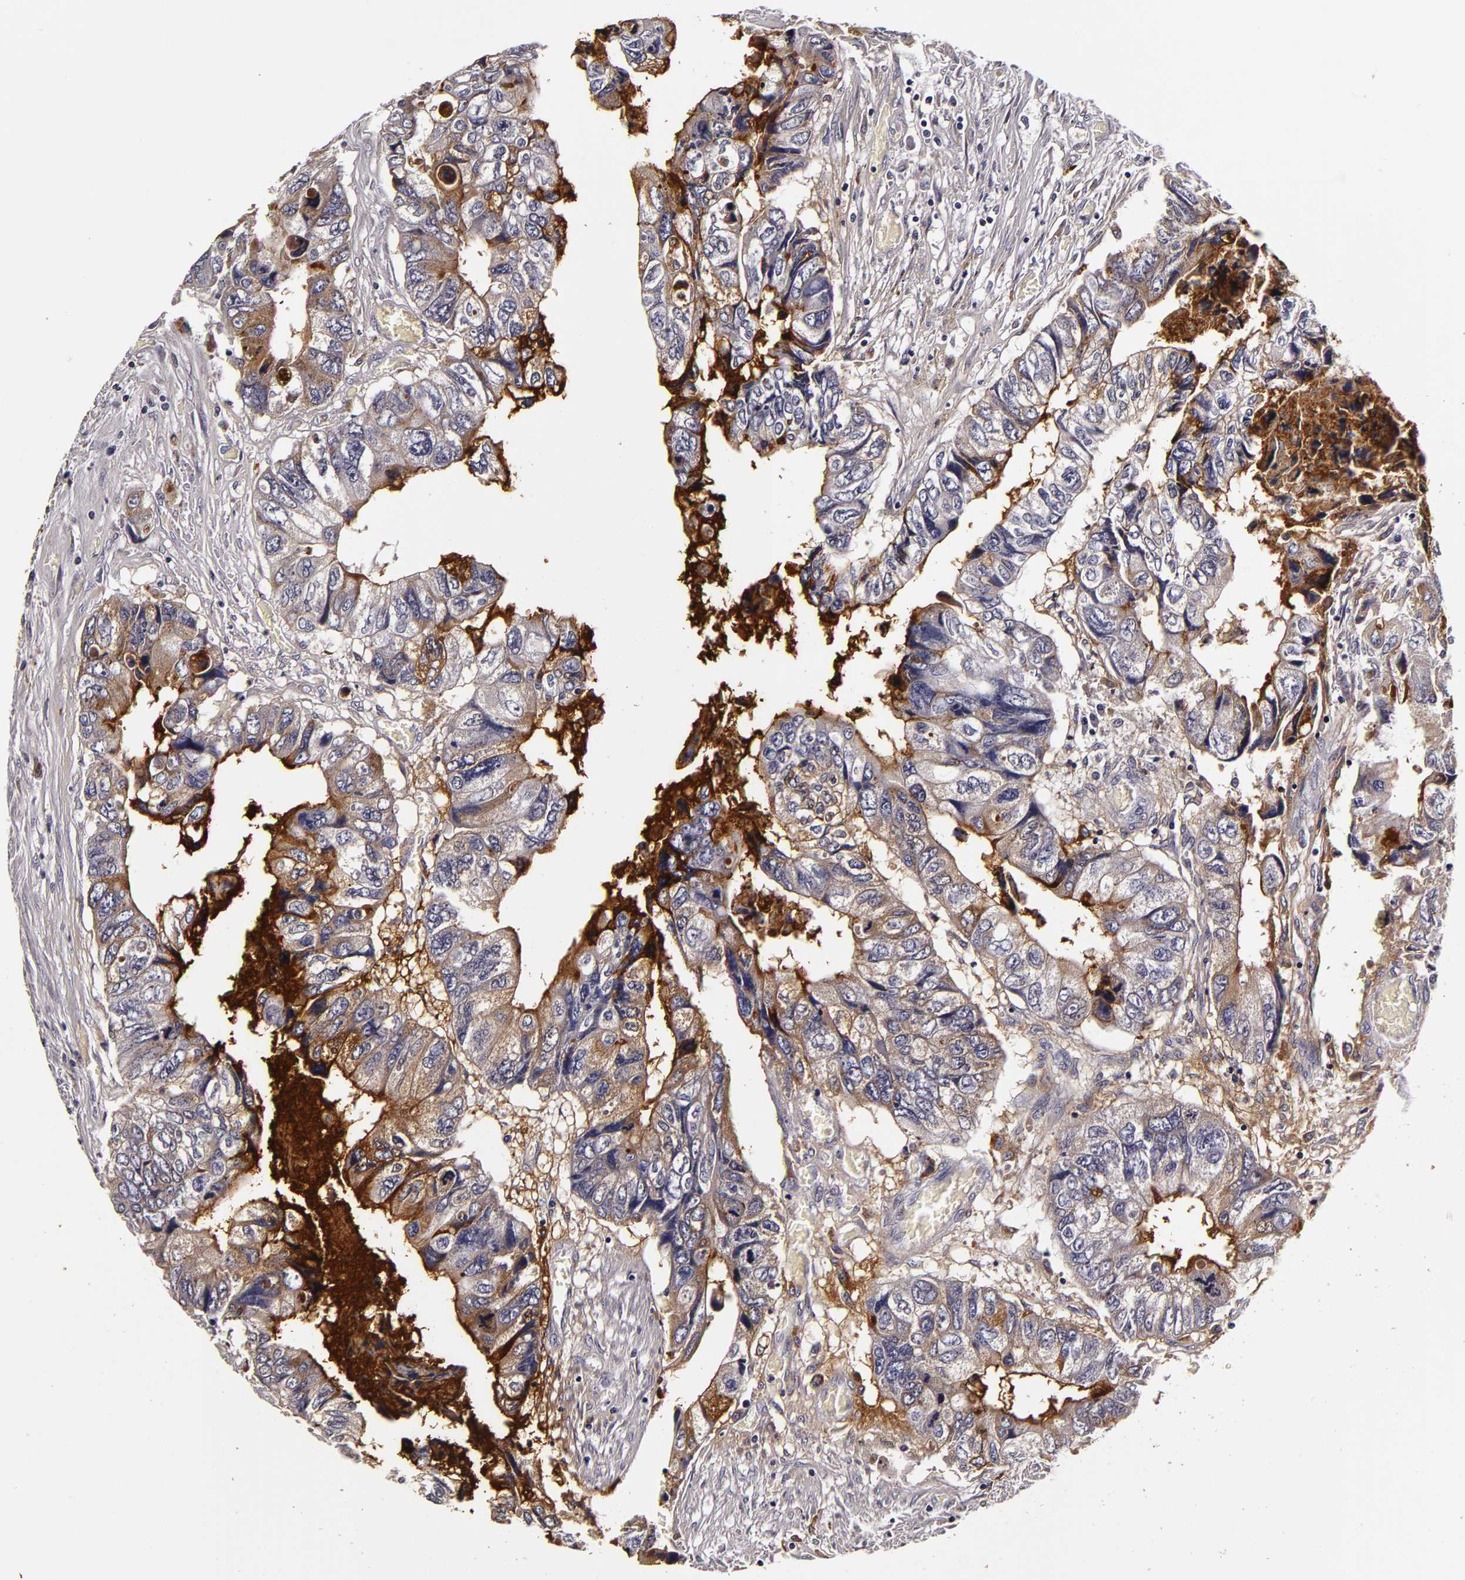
{"staining": {"intensity": "weak", "quantity": "25%-75%", "location": "cytoplasmic/membranous"}, "tissue": "colorectal cancer", "cell_type": "Tumor cells", "image_type": "cancer", "snomed": [{"axis": "morphology", "description": "Adenocarcinoma, NOS"}, {"axis": "topography", "description": "Rectum"}], "caption": "Immunohistochemistry (IHC) of human colorectal adenocarcinoma reveals low levels of weak cytoplasmic/membranous staining in about 25%-75% of tumor cells.", "gene": "LGALS3BP", "patient": {"sex": "female", "age": 82}}